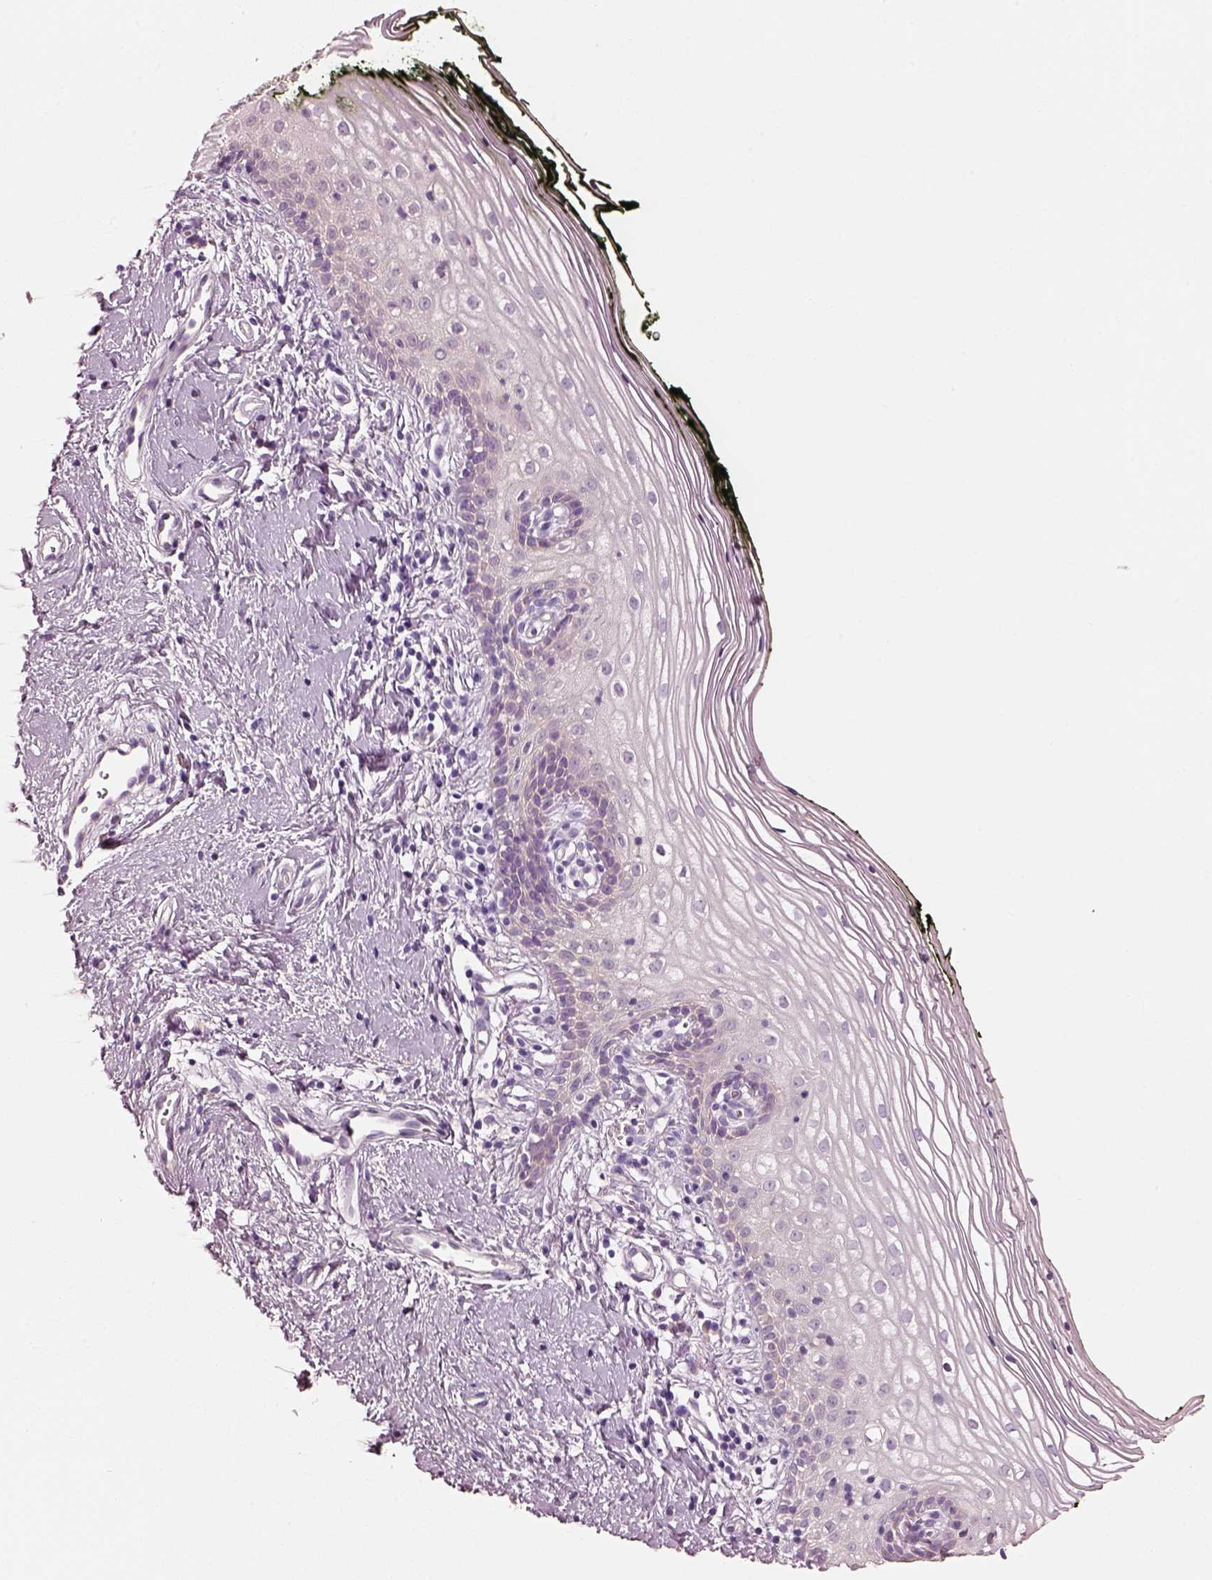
{"staining": {"intensity": "negative", "quantity": "none", "location": "none"}, "tissue": "vagina", "cell_type": "Squamous epithelial cells", "image_type": "normal", "snomed": [{"axis": "morphology", "description": "Normal tissue, NOS"}, {"axis": "topography", "description": "Vagina"}], "caption": "An immunohistochemistry (IHC) image of unremarkable vagina is shown. There is no staining in squamous epithelial cells of vagina.", "gene": "ELSPBP1", "patient": {"sex": "female", "age": 47}}